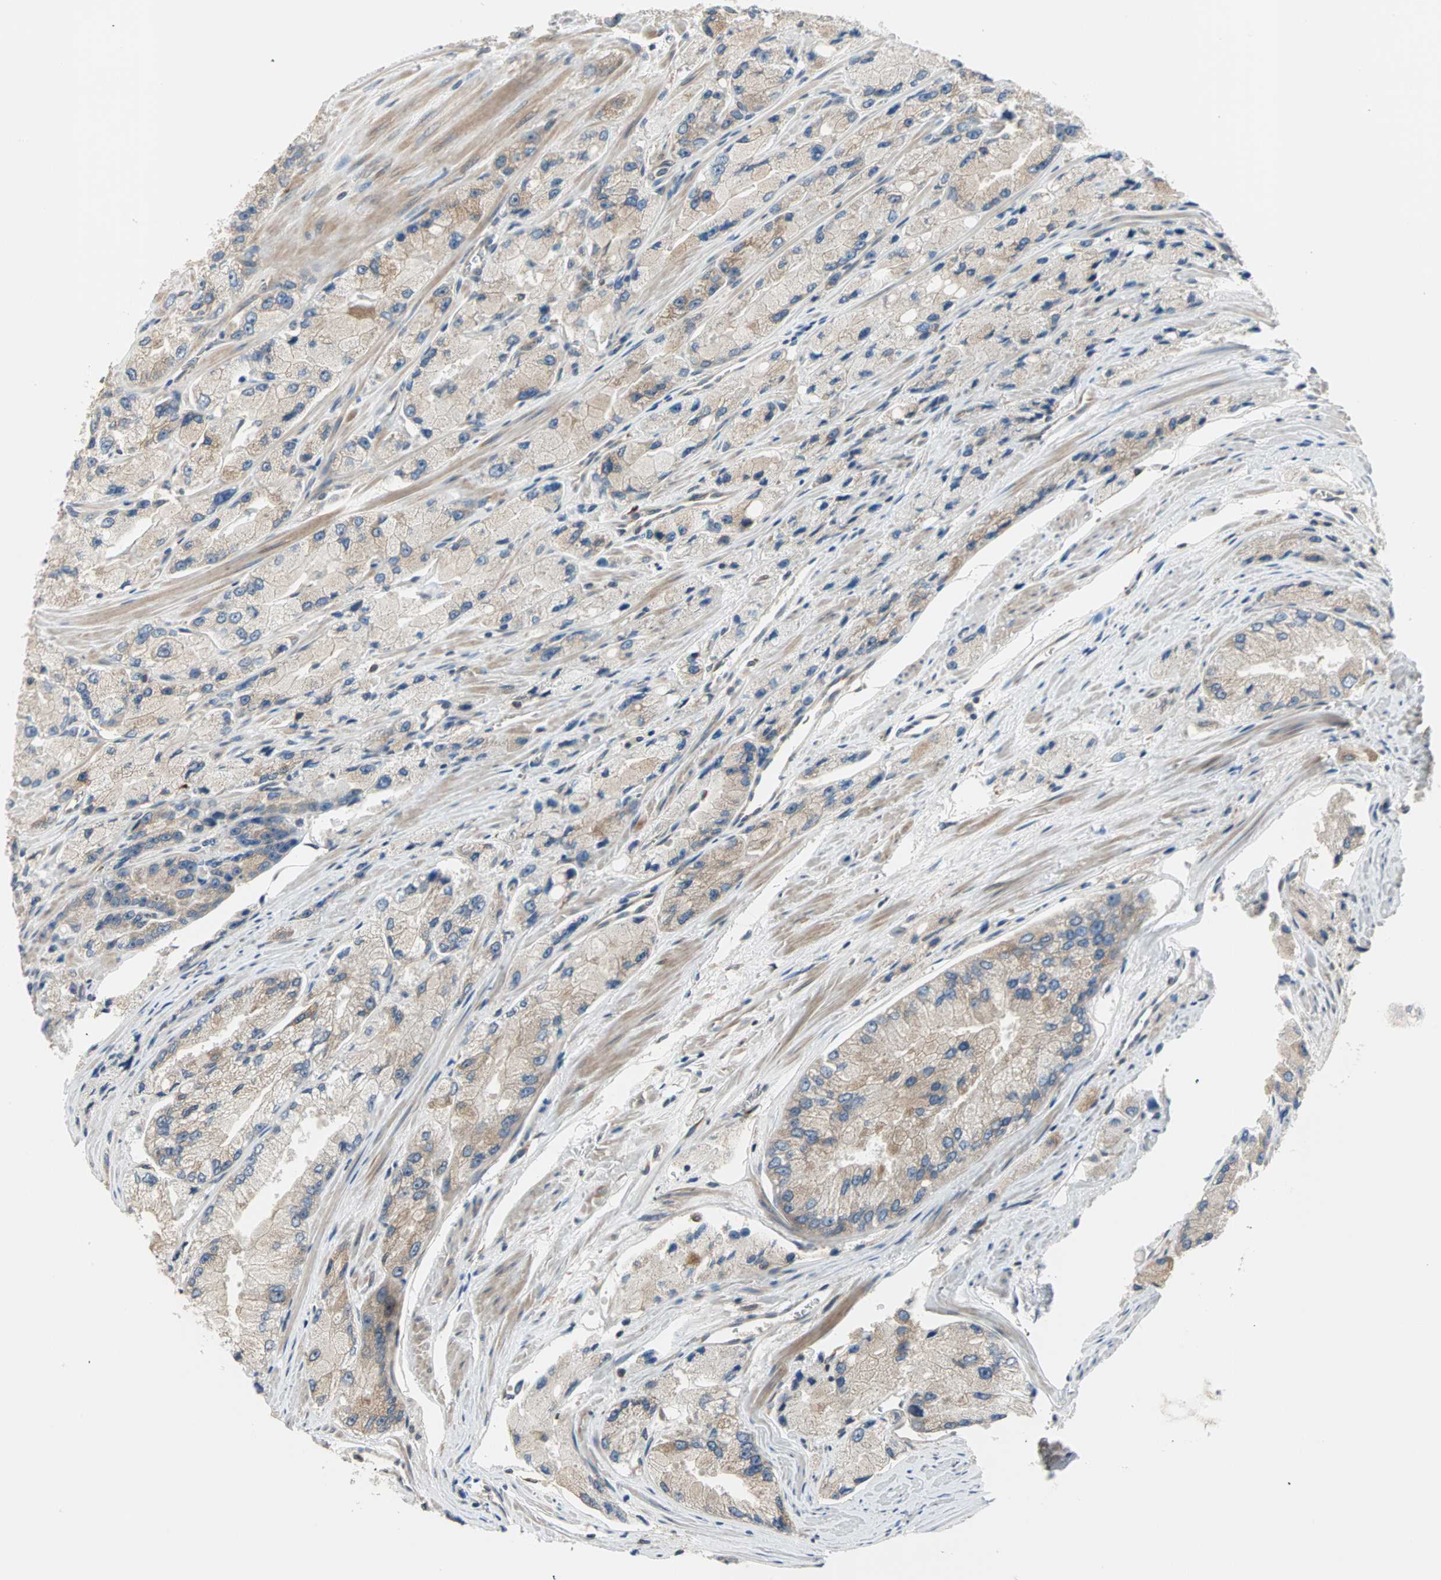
{"staining": {"intensity": "weak", "quantity": "25%-75%", "location": "cytoplasmic/membranous"}, "tissue": "prostate cancer", "cell_type": "Tumor cells", "image_type": "cancer", "snomed": [{"axis": "morphology", "description": "Adenocarcinoma, High grade"}, {"axis": "topography", "description": "Prostate"}], "caption": "Adenocarcinoma (high-grade) (prostate) stained with IHC reveals weak cytoplasmic/membranous expression in approximately 25%-75% of tumor cells.", "gene": "SAR1A", "patient": {"sex": "male", "age": 58}}